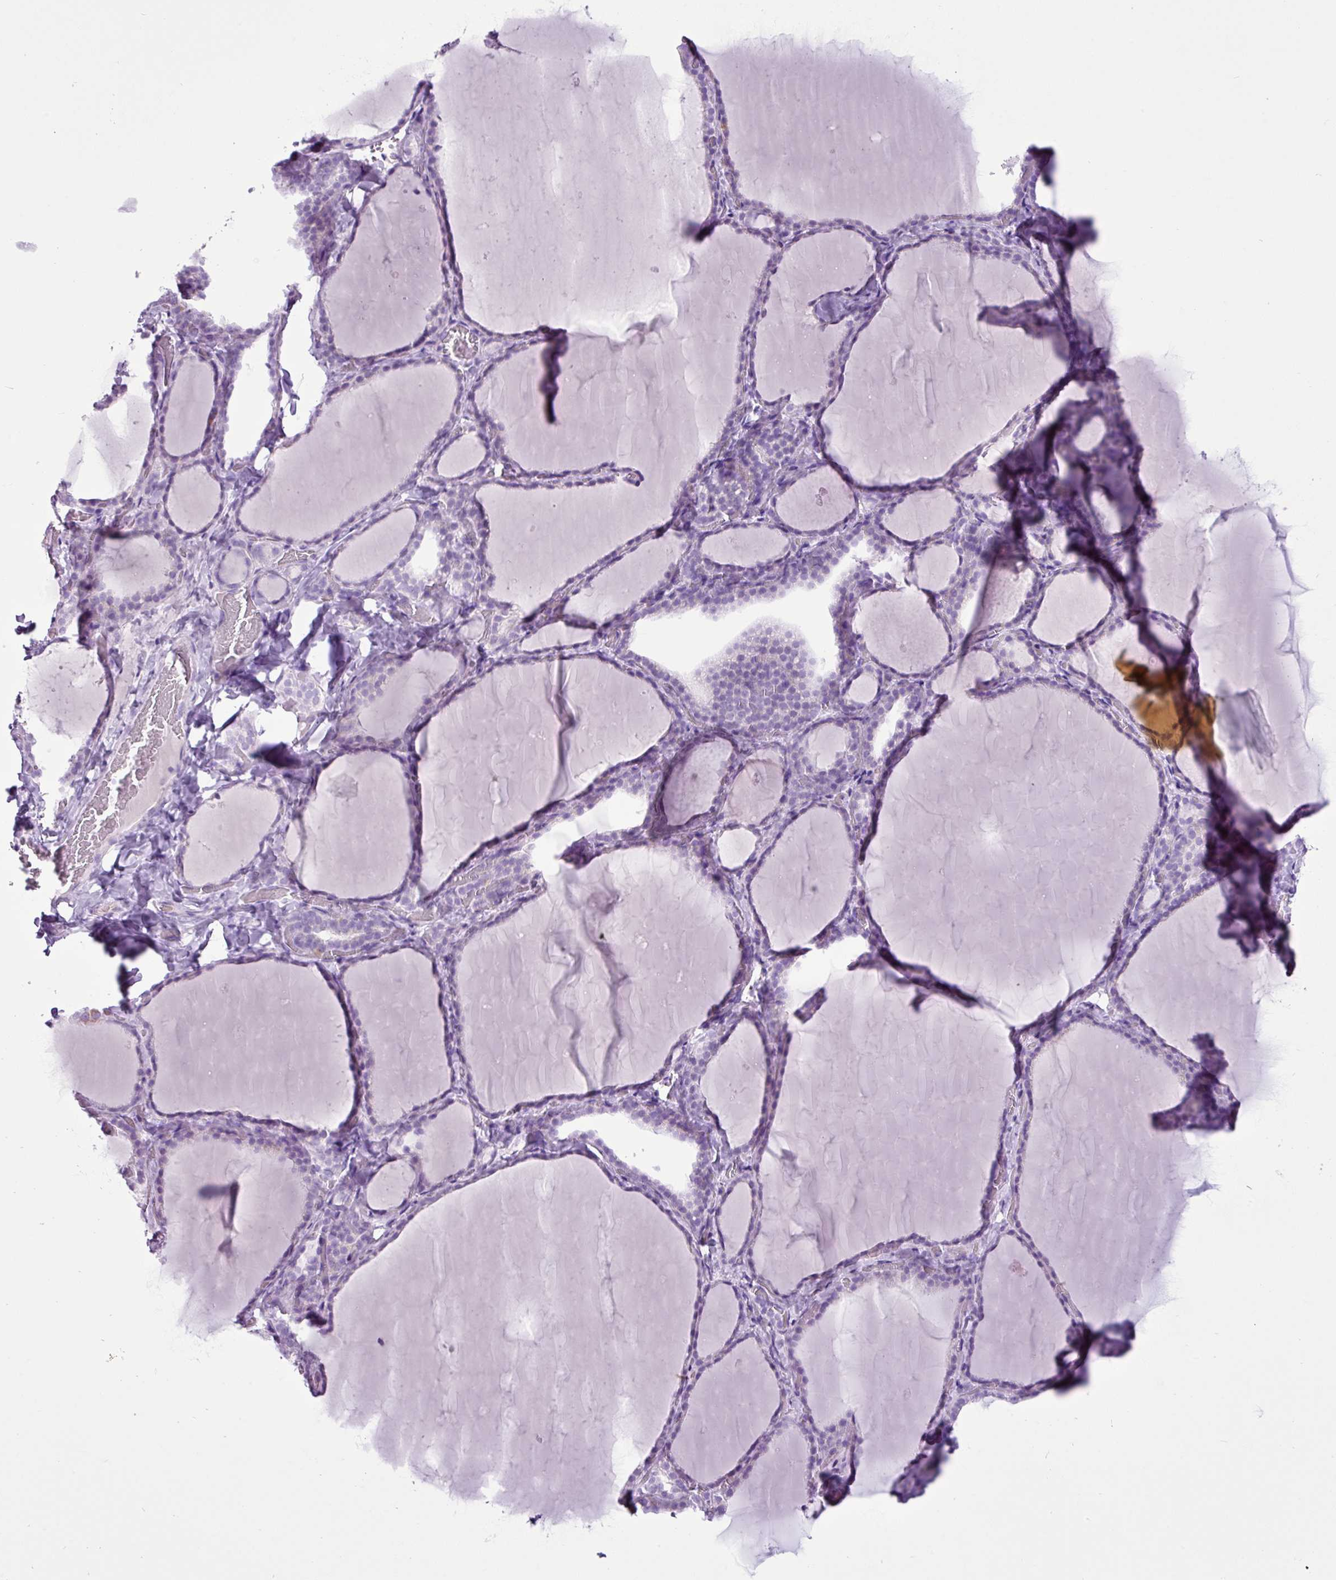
{"staining": {"intensity": "negative", "quantity": "none", "location": "none"}, "tissue": "thyroid gland", "cell_type": "Glandular cells", "image_type": "normal", "snomed": [{"axis": "morphology", "description": "Normal tissue, NOS"}, {"axis": "topography", "description": "Thyroid gland"}], "caption": "IHC image of normal thyroid gland stained for a protein (brown), which shows no expression in glandular cells. (DAB IHC with hematoxylin counter stain).", "gene": "LILRB4", "patient": {"sex": "female", "age": 22}}